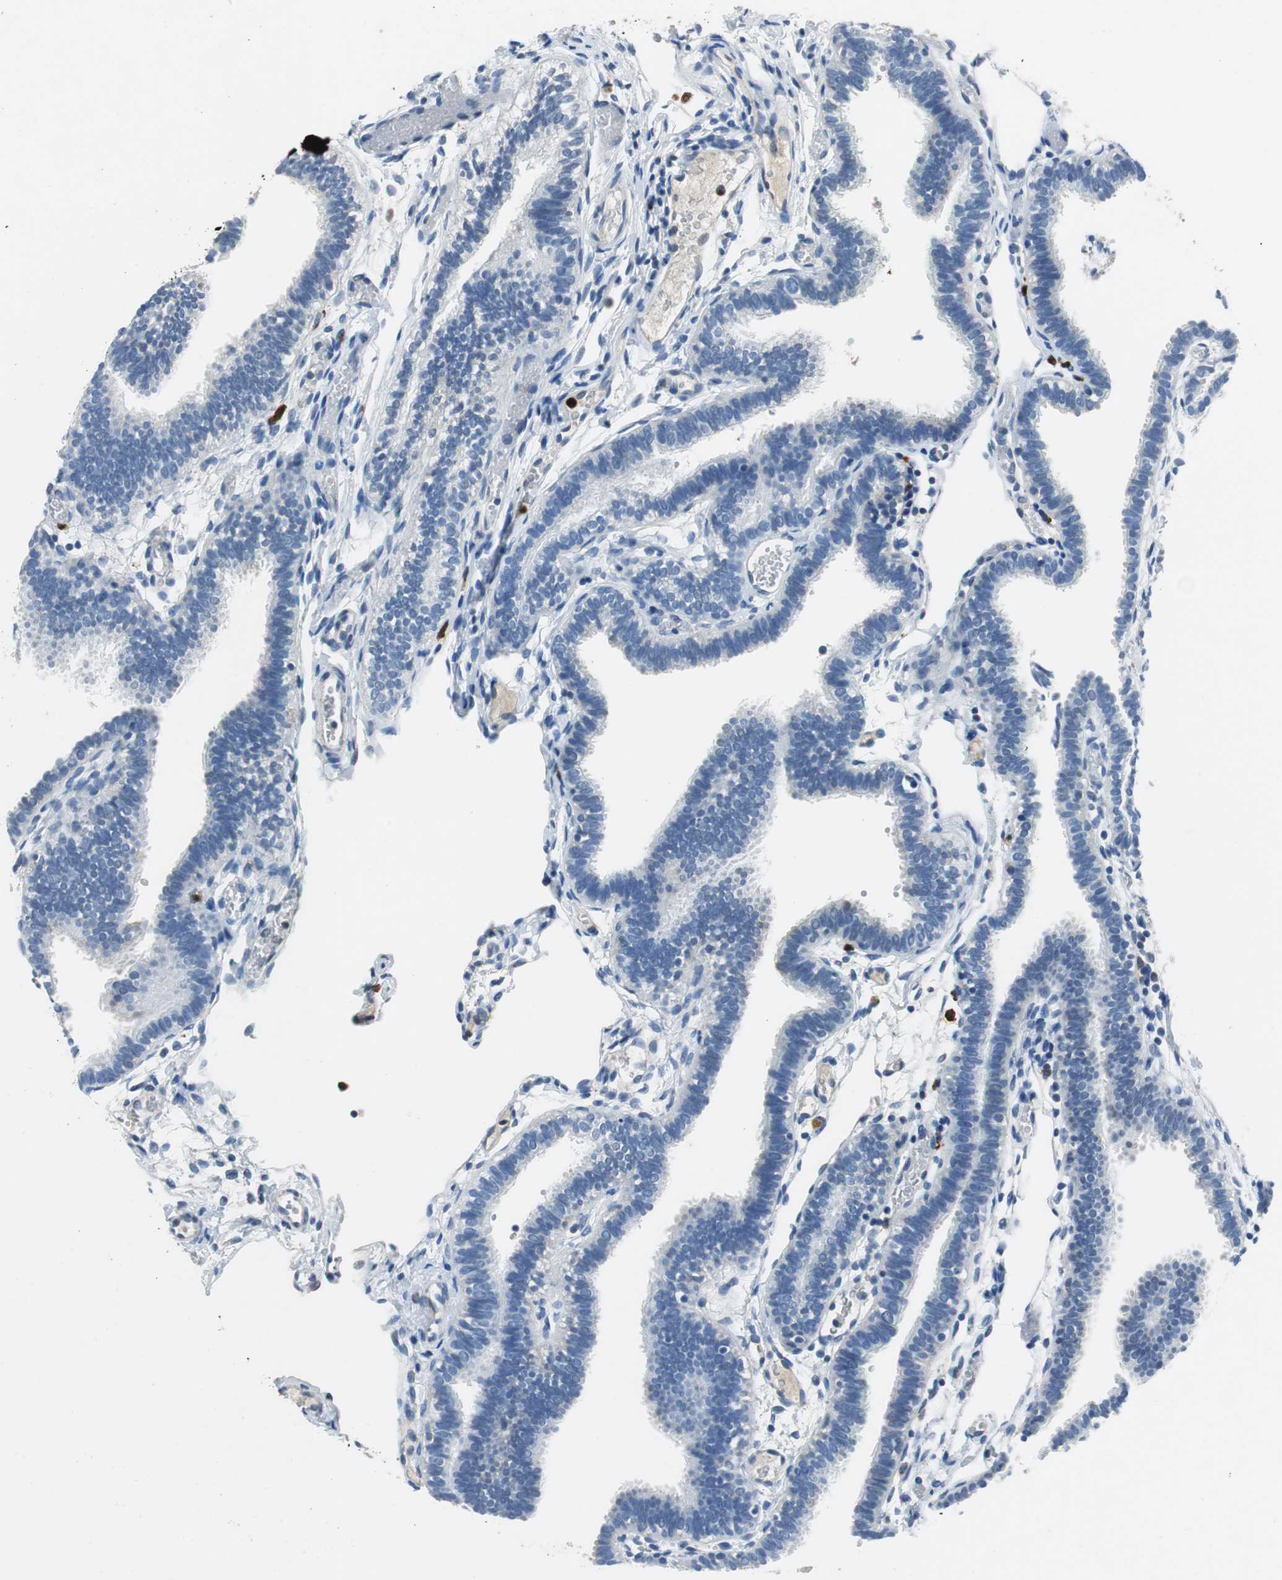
{"staining": {"intensity": "negative", "quantity": "none", "location": "none"}, "tissue": "fallopian tube", "cell_type": "Glandular cells", "image_type": "normal", "snomed": [{"axis": "morphology", "description": "Normal tissue, NOS"}, {"axis": "topography", "description": "Fallopian tube"}], "caption": "Immunohistochemistry (IHC) photomicrograph of benign fallopian tube: fallopian tube stained with DAB displays no significant protein staining in glandular cells. The staining is performed using DAB (3,3'-diaminobenzidine) brown chromogen with nuclei counter-stained in using hematoxylin.", "gene": "ORM1", "patient": {"sex": "female", "age": 29}}